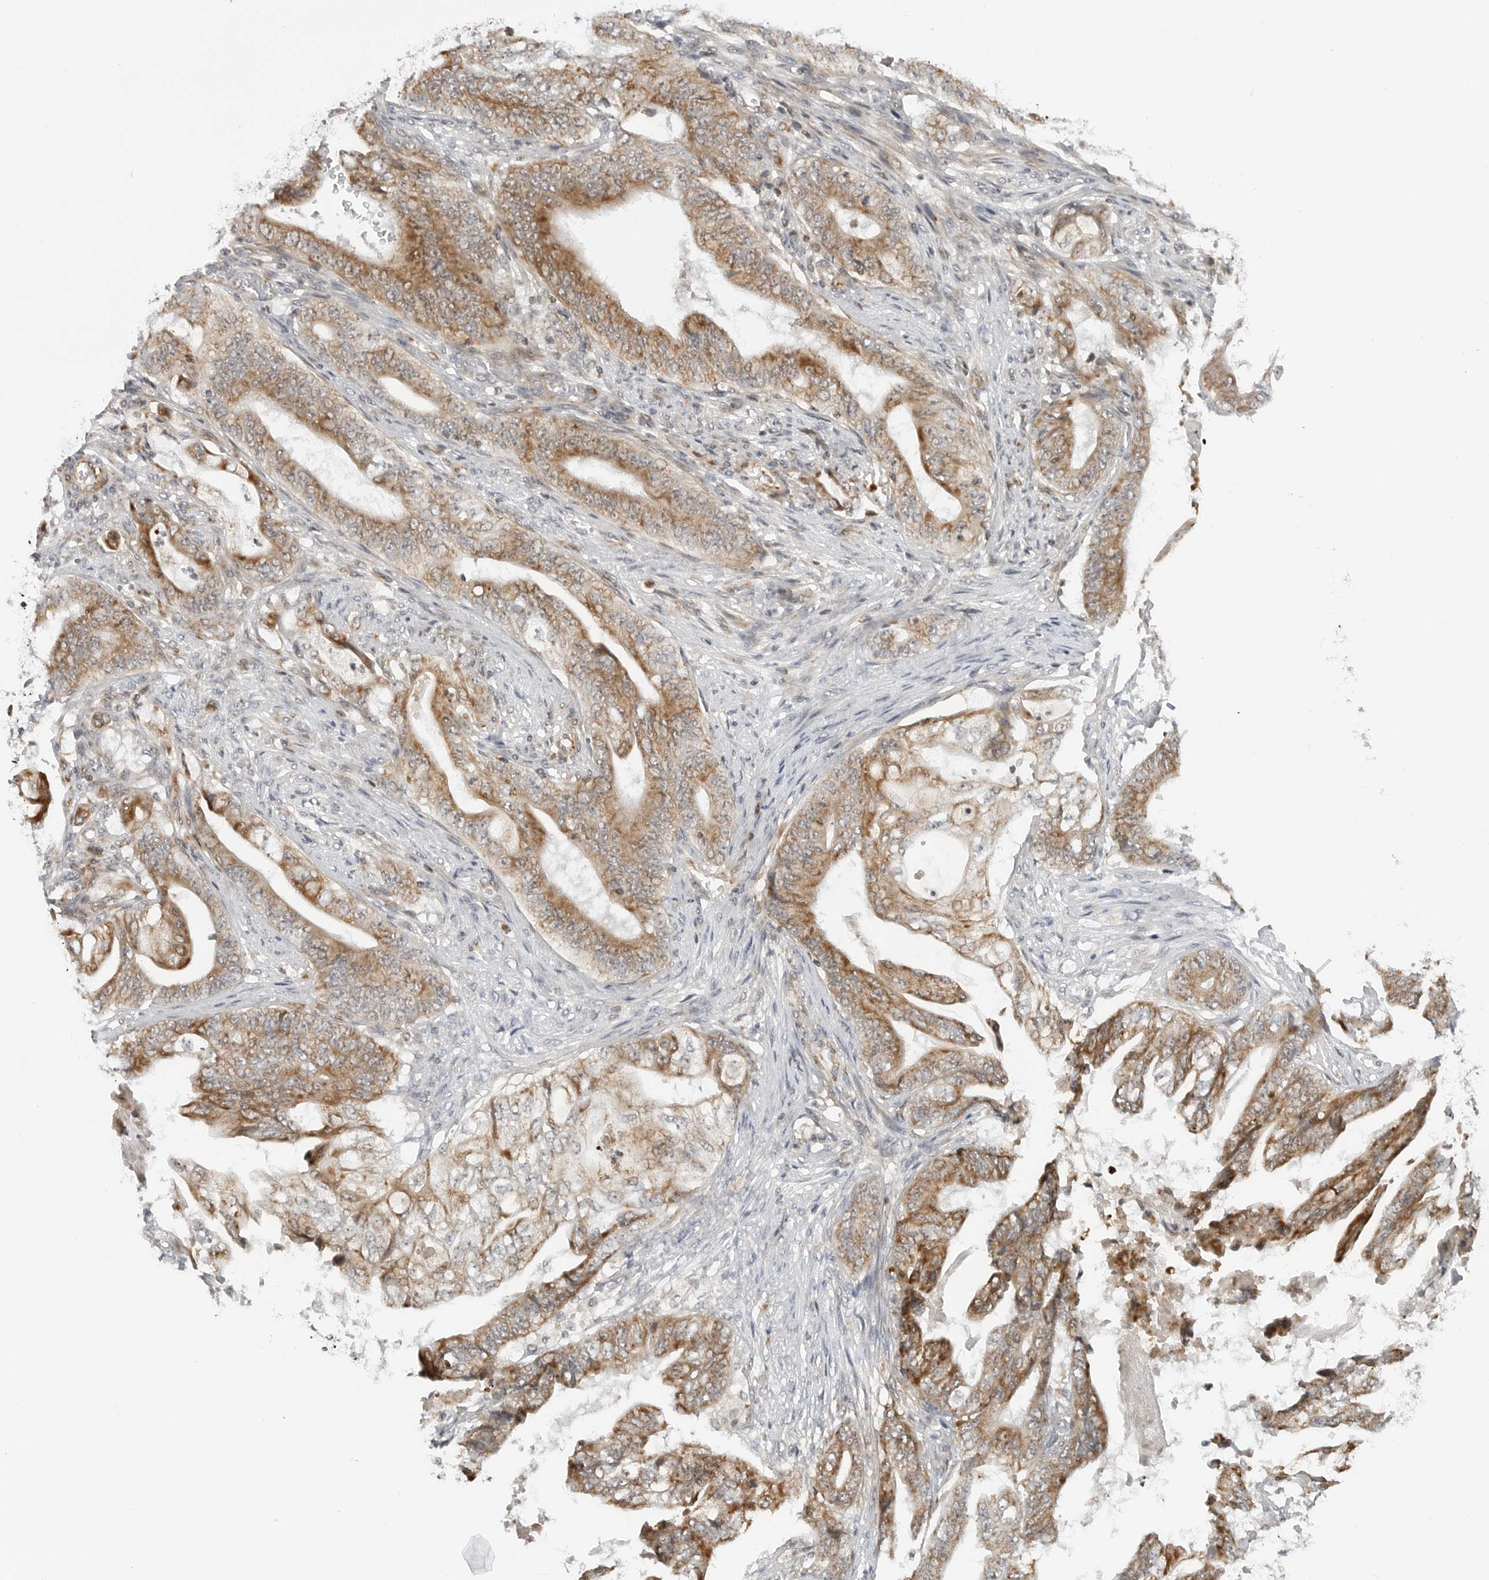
{"staining": {"intensity": "moderate", "quantity": ">75%", "location": "cytoplasmic/membranous"}, "tissue": "stomach cancer", "cell_type": "Tumor cells", "image_type": "cancer", "snomed": [{"axis": "morphology", "description": "Adenocarcinoma, NOS"}, {"axis": "topography", "description": "Stomach"}], "caption": "IHC image of neoplastic tissue: adenocarcinoma (stomach) stained using IHC displays medium levels of moderate protein expression localized specifically in the cytoplasmic/membranous of tumor cells, appearing as a cytoplasmic/membranous brown color.", "gene": "PEX2", "patient": {"sex": "female", "age": 73}}